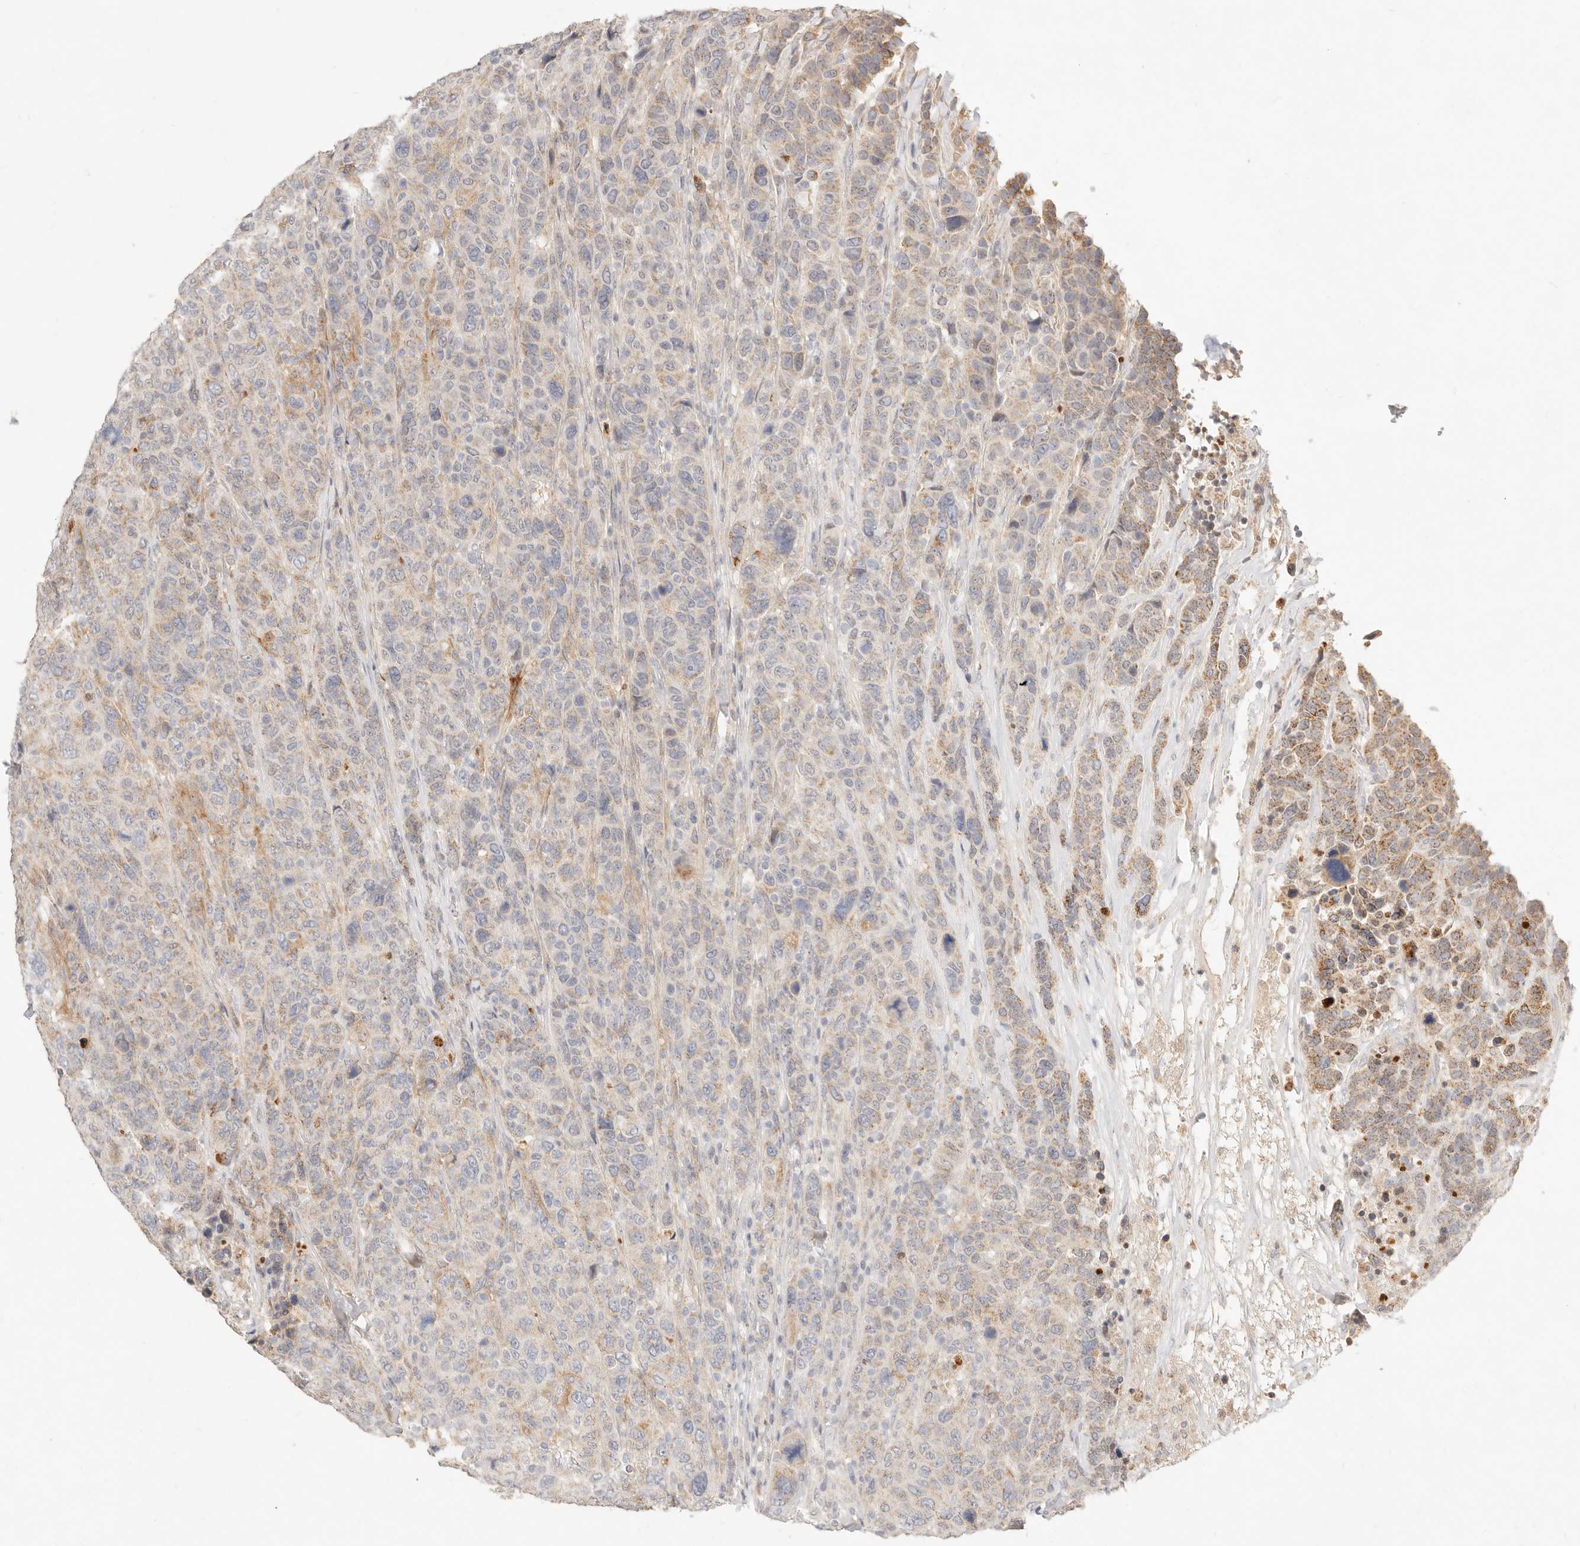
{"staining": {"intensity": "weak", "quantity": "25%-75%", "location": "cytoplasmic/membranous"}, "tissue": "breast cancer", "cell_type": "Tumor cells", "image_type": "cancer", "snomed": [{"axis": "morphology", "description": "Duct carcinoma"}, {"axis": "topography", "description": "Breast"}], "caption": "This is a histology image of immunohistochemistry staining of breast cancer, which shows weak staining in the cytoplasmic/membranous of tumor cells.", "gene": "ACOX1", "patient": {"sex": "female", "age": 37}}